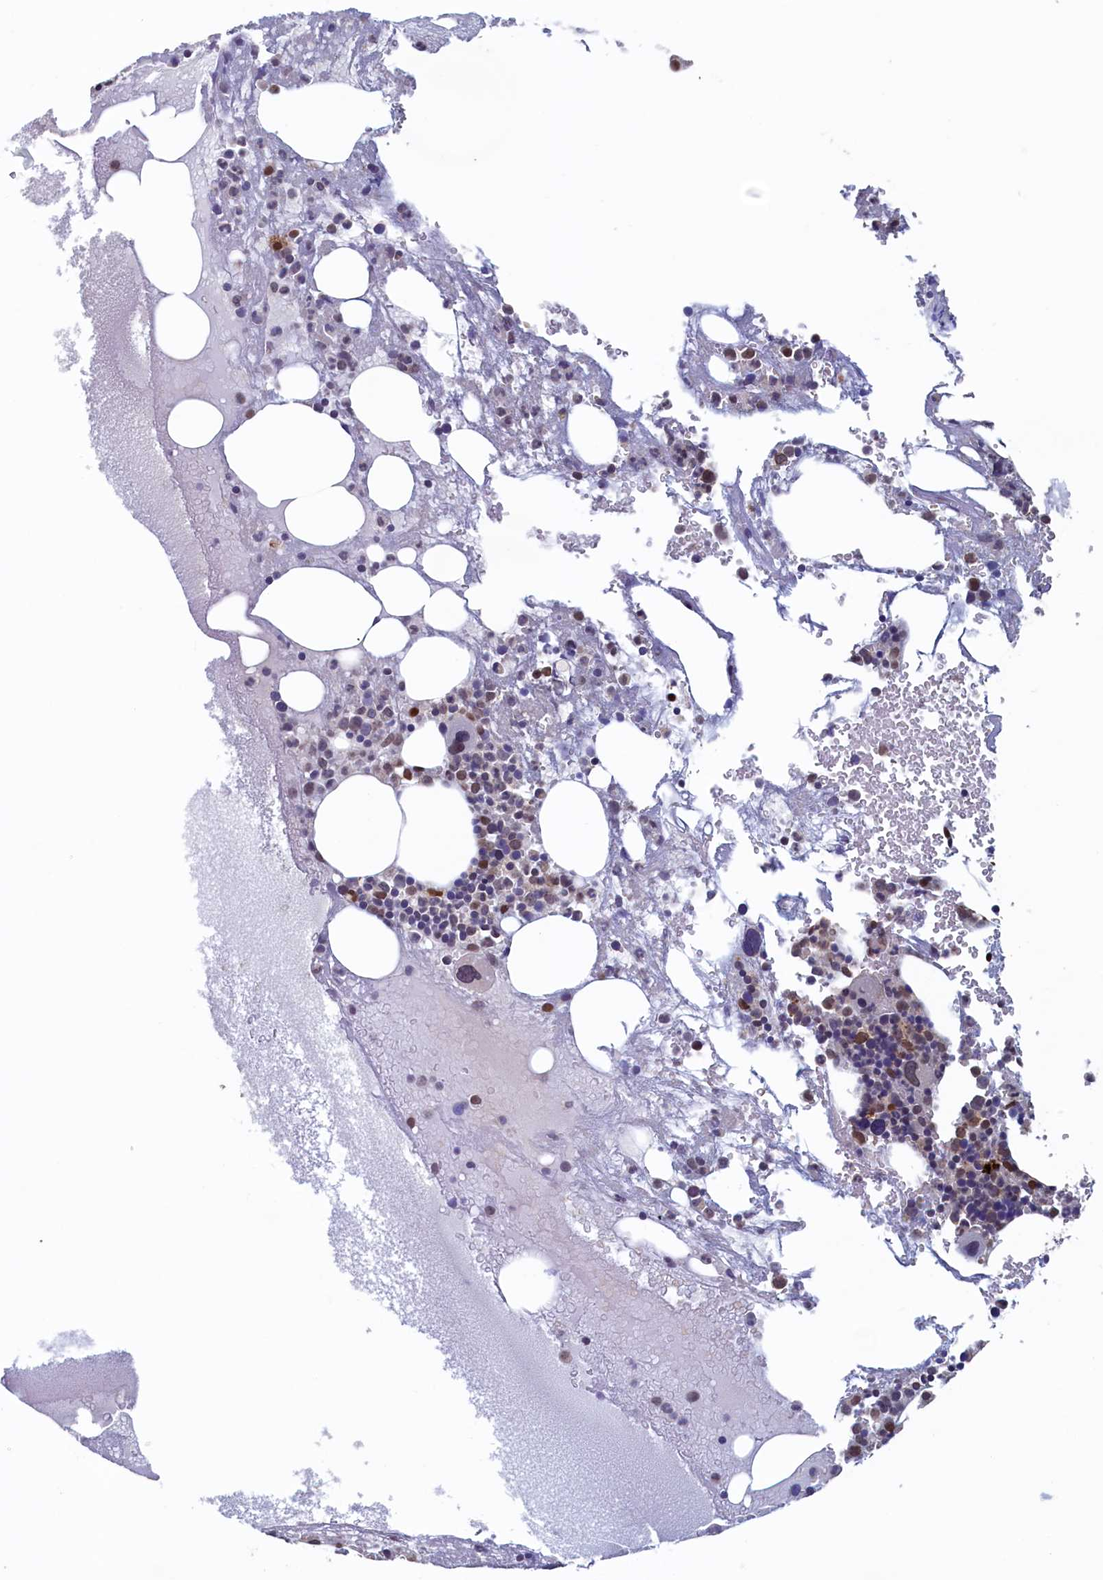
{"staining": {"intensity": "moderate", "quantity": "25%-75%", "location": "cytoplasmic/membranous,nuclear"}, "tissue": "bone marrow", "cell_type": "Hematopoietic cells", "image_type": "normal", "snomed": [{"axis": "morphology", "description": "Normal tissue, NOS"}, {"axis": "topography", "description": "Bone marrow"}], "caption": "Hematopoietic cells display moderate cytoplasmic/membranous,nuclear staining in approximately 25%-75% of cells in benign bone marrow. (Stains: DAB (3,3'-diaminobenzidine) in brown, nuclei in blue, Microscopy: brightfield microscopy at high magnification).", "gene": "AHCY", "patient": {"sex": "male", "age": 61}}